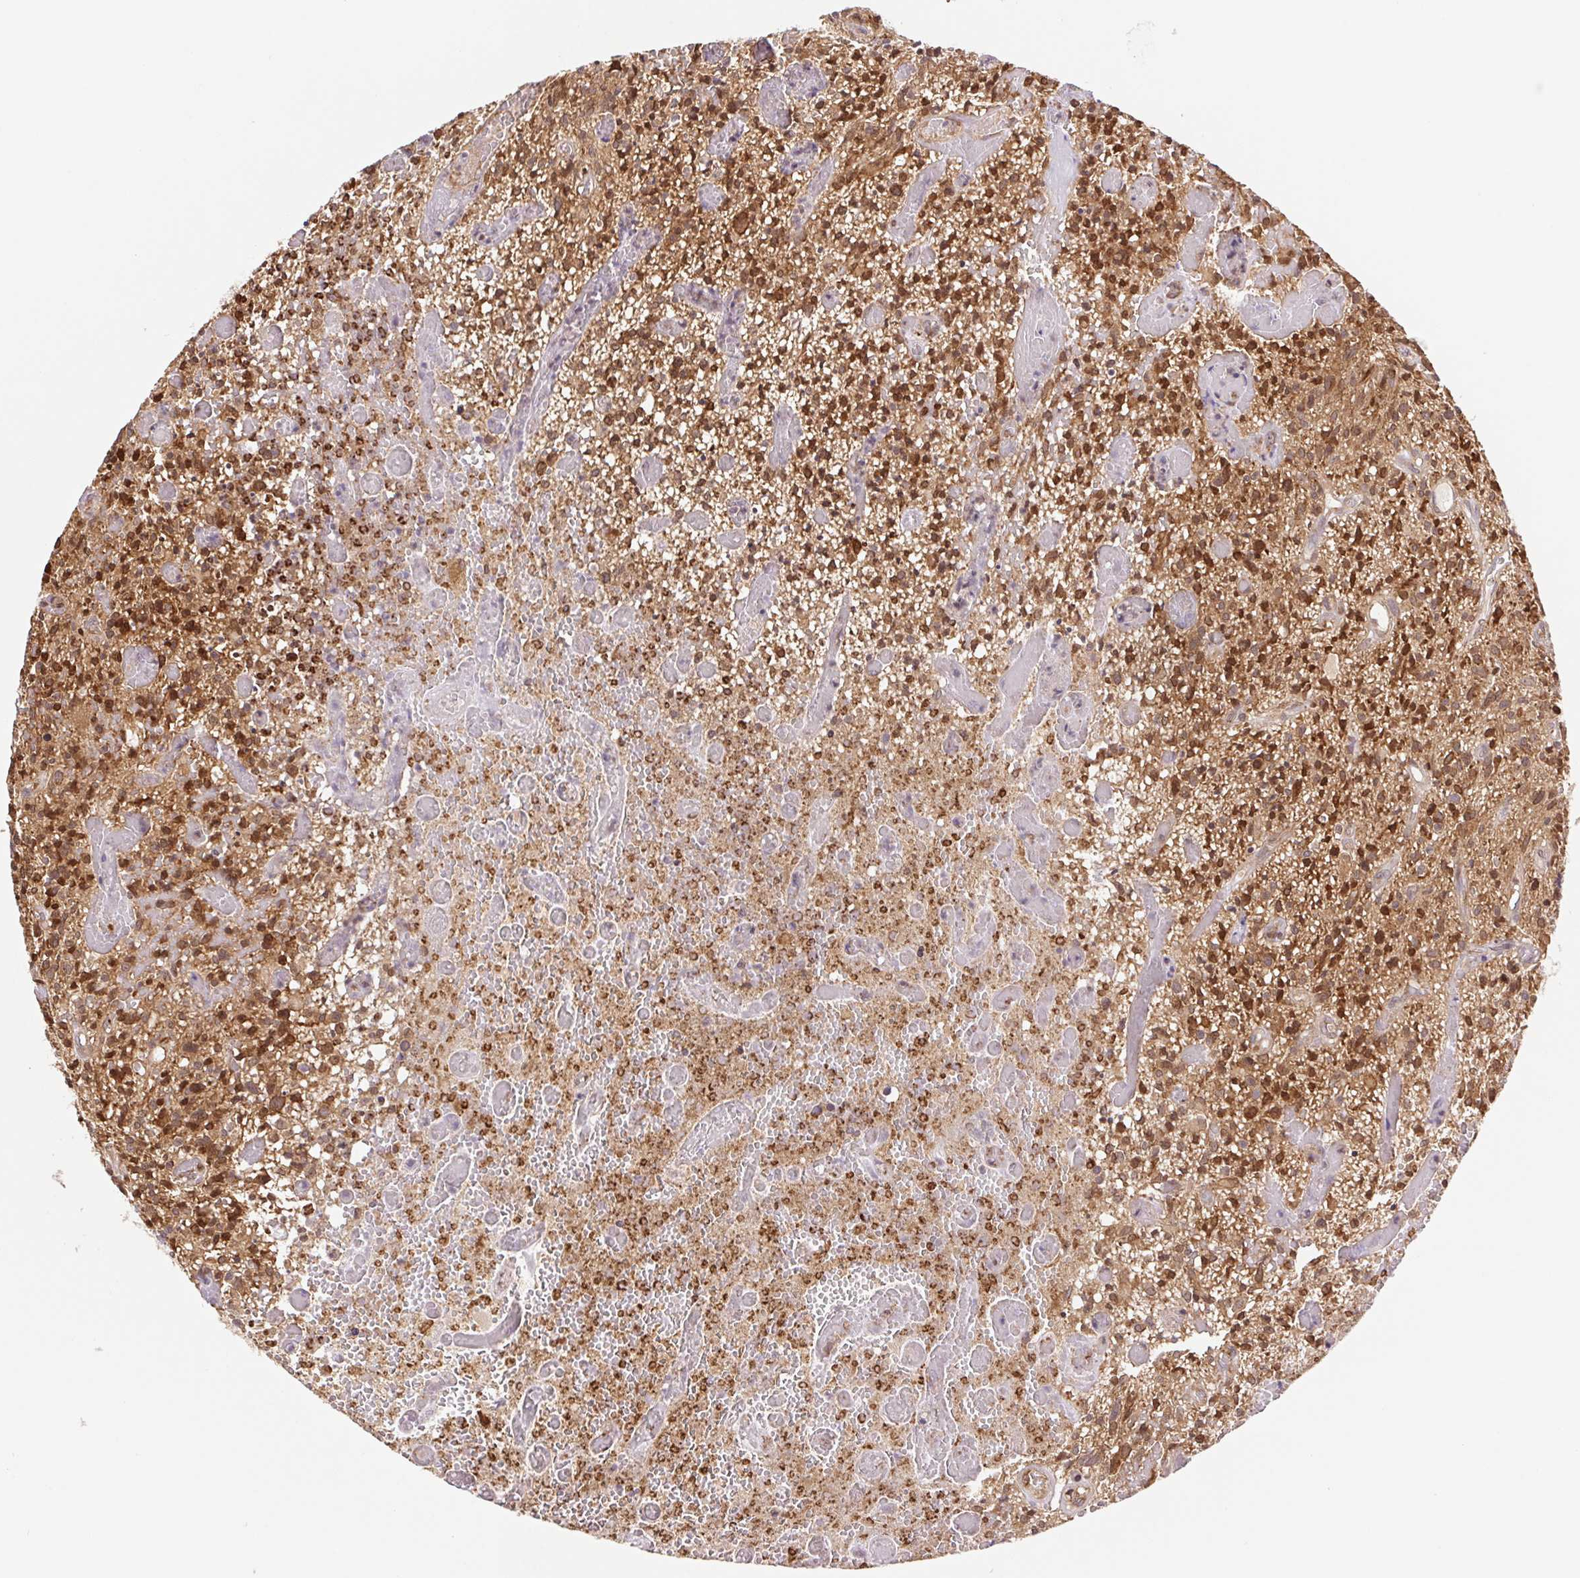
{"staining": {"intensity": "moderate", "quantity": ">75%", "location": "cytoplasmic/membranous"}, "tissue": "glioma", "cell_type": "Tumor cells", "image_type": "cancer", "snomed": [{"axis": "morphology", "description": "Glioma, malignant, High grade"}, {"axis": "topography", "description": "Brain"}], "caption": "Protein positivity by immunohistochemistry reveals moderate cytoplasmic/membranous expression in approximately >75% of tumor cells in glioma.", "gene": "LYPD5", "patient": {"sex": "male", "age": 75}}